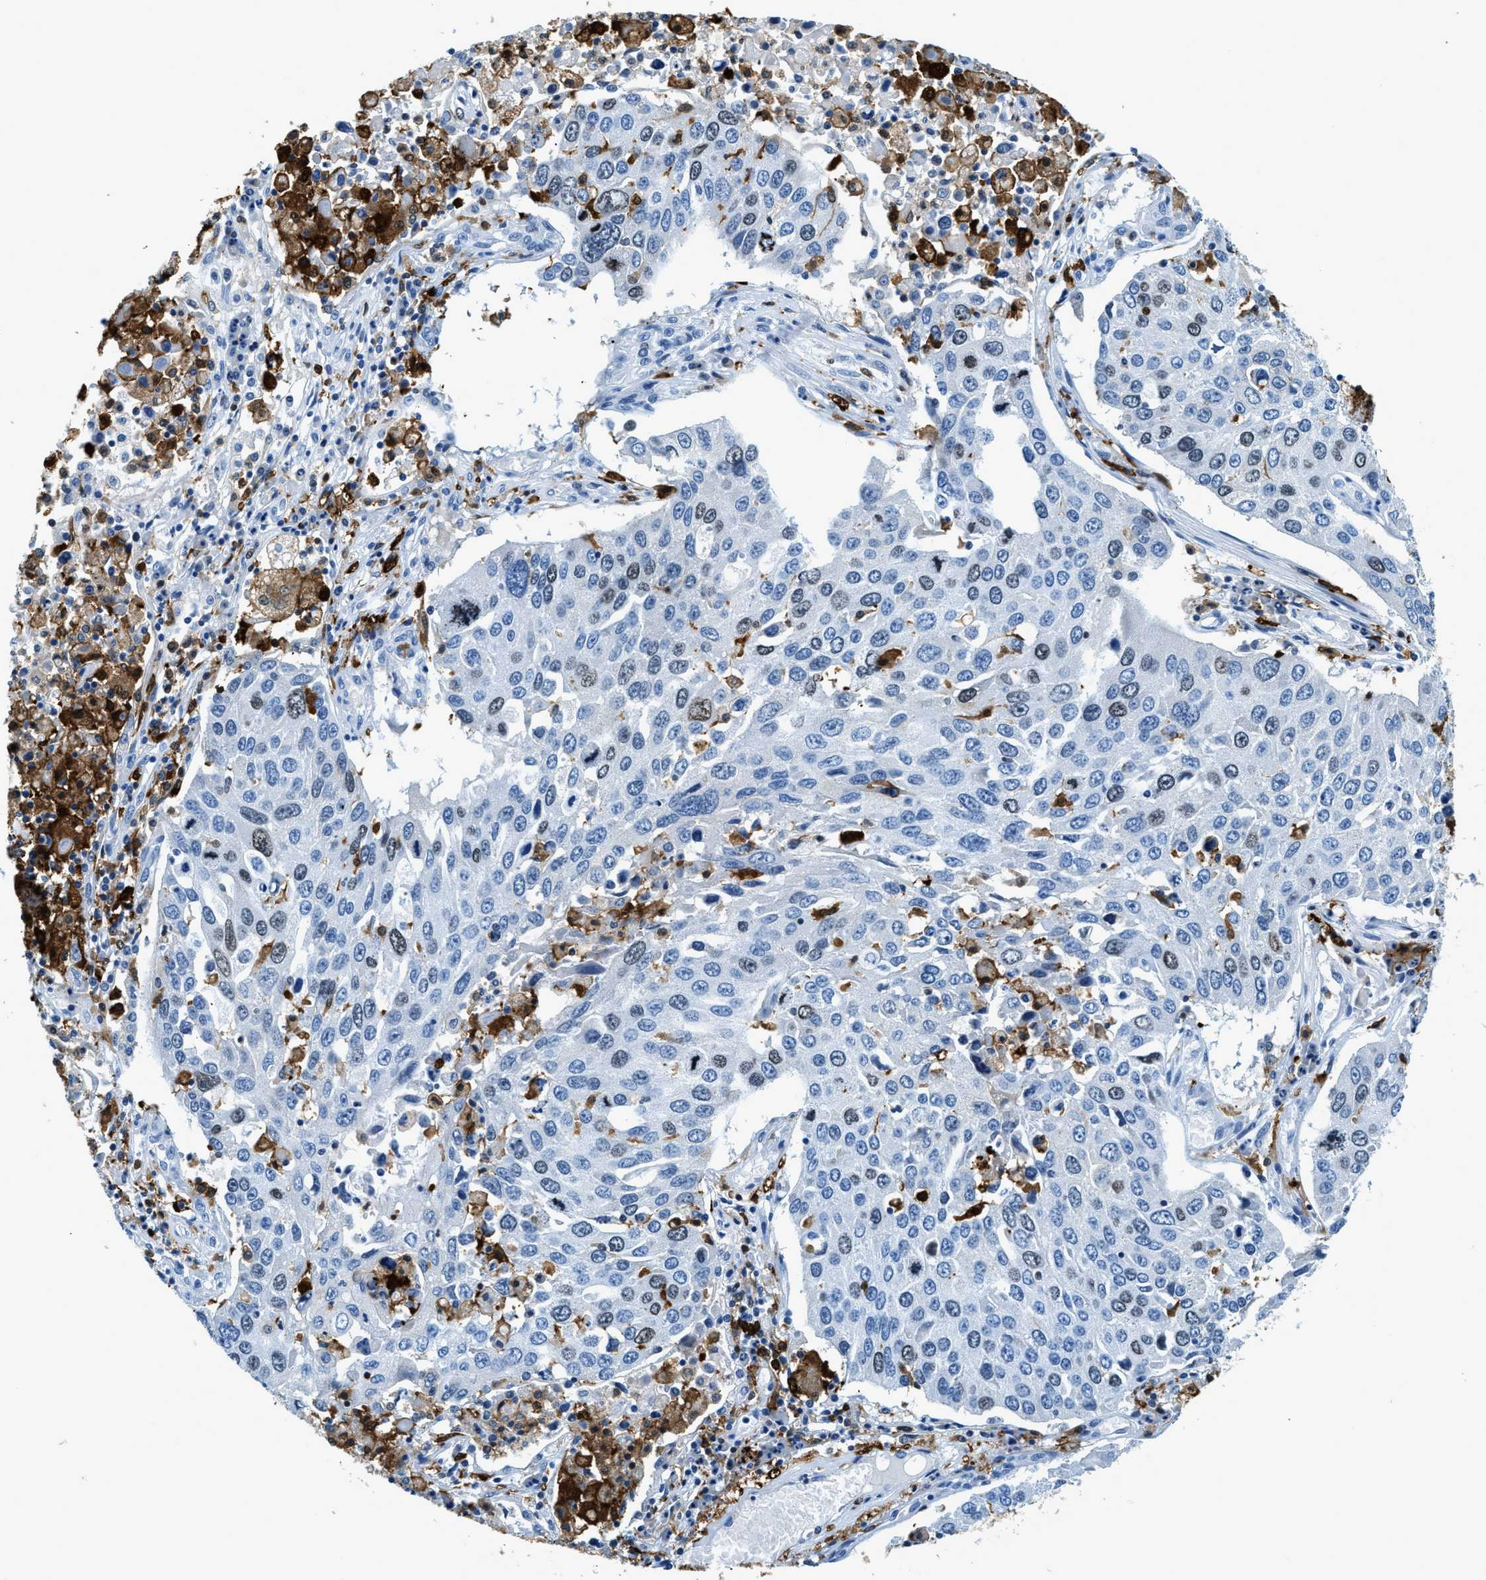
{"staining": {"intensity": "negative", "quantity": "none", "location": "none"}, "tissue": "lung cancer", "cell_type": "Tumor cells", "image_type": "cancer", "snomed": [{"axis": "morphology", "description": "Squamous cell carcinoma, NOS"}, {"axis": "topography", "description": "Lung"}], "caption": "A micrograph of human lung cancer is negative for staining in tumor cells.", "gene": "CAPG", "patient": {"sex": "male", "age": 65}}